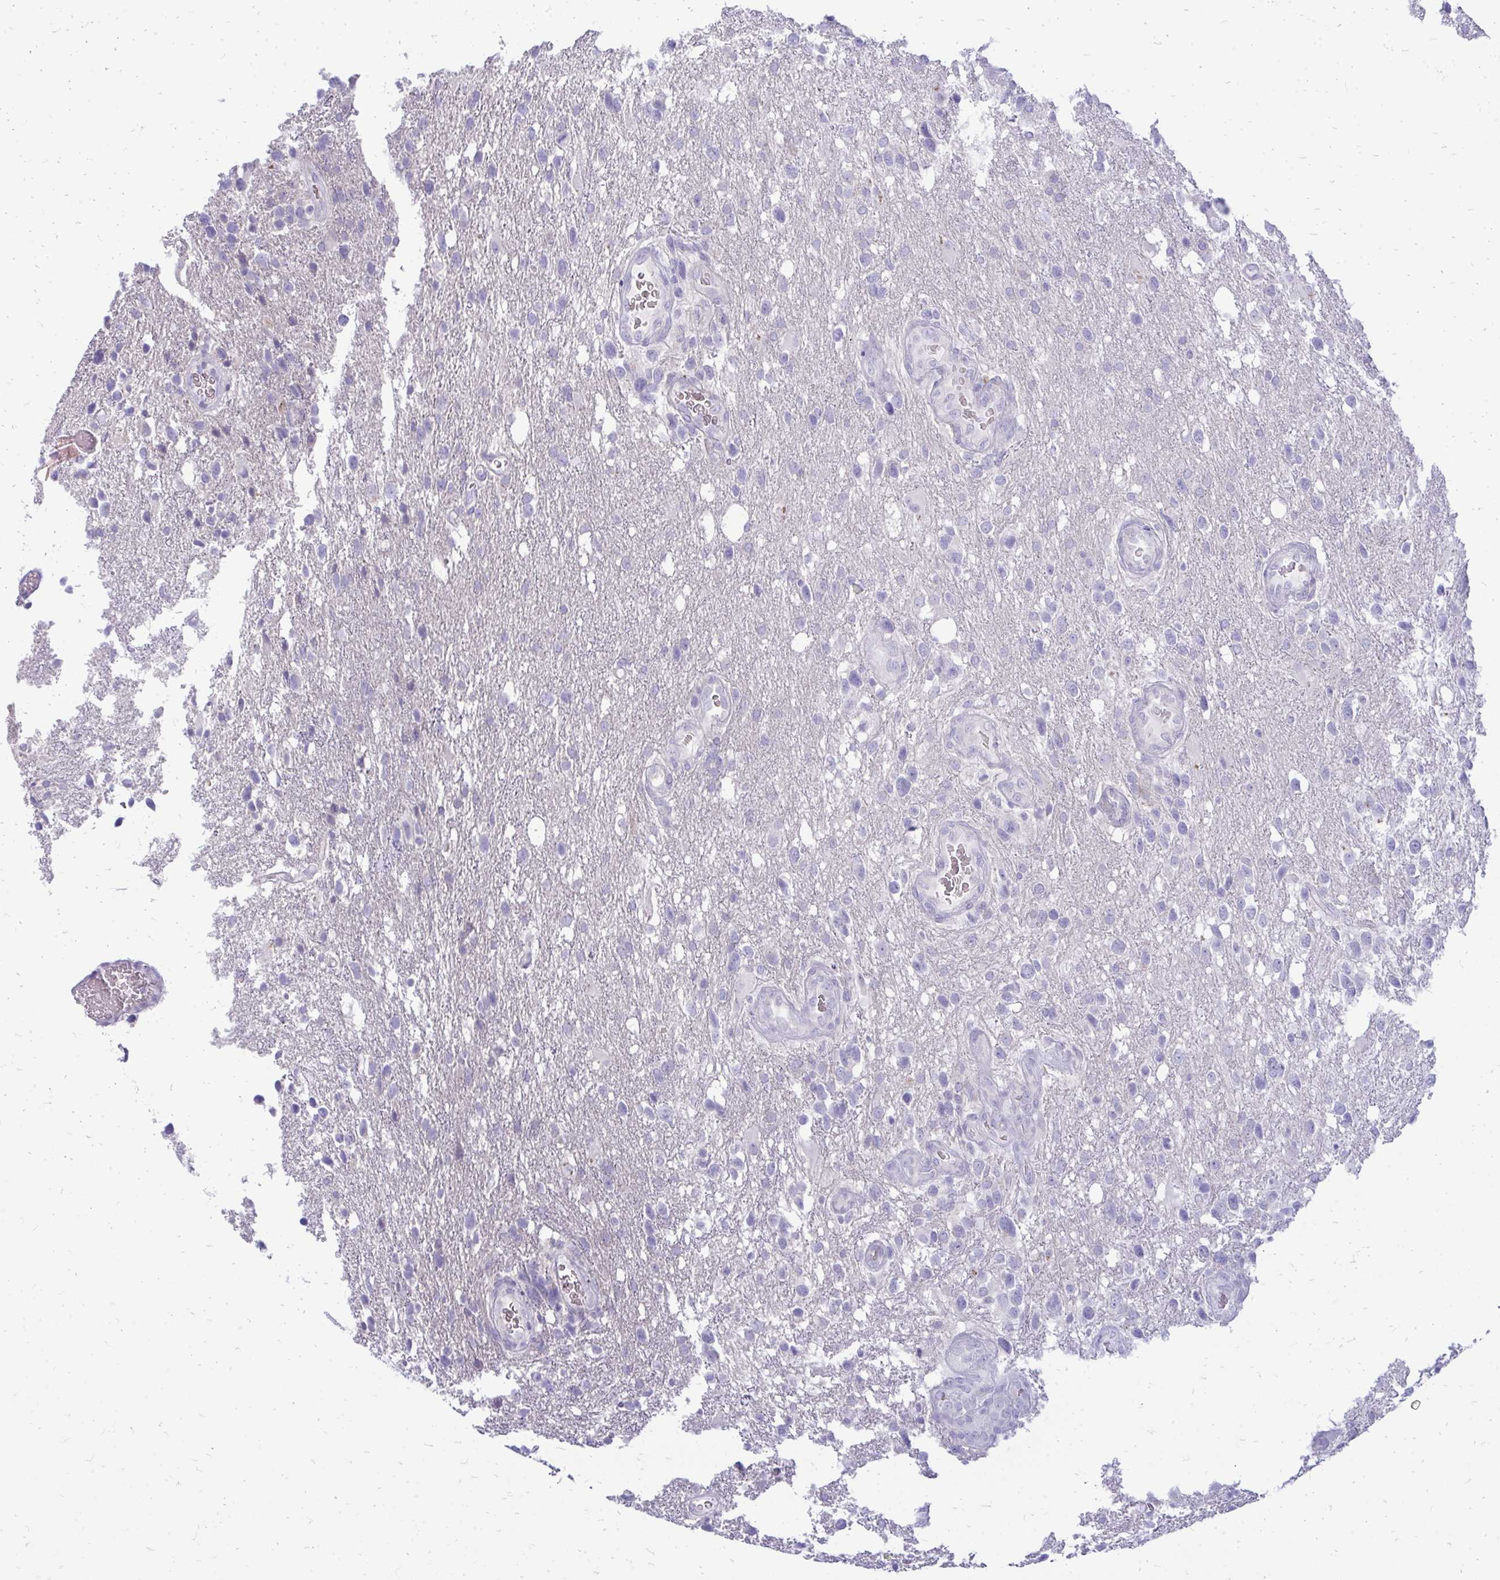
{"staining": {"intensity": "negative", "quantity": "none", "location": "none"}, "tissue": "glioma", "cell_type": "Tumor cells", "image_type": "cancer", "snomed": [{"axis": "morphology", "description": "Glioma, malignant, High grade"}, {"axis": "topography", "description": "Brain"}], "caption": "Immunohistochemistry (IHC) image of neoplastic tissue: malignant high-grade glioma stained with DAB demonstrates no significant protein staining in tumor cells.", "gene": "TSPEAR", "patient": {"sex": "female", "age": 58}}